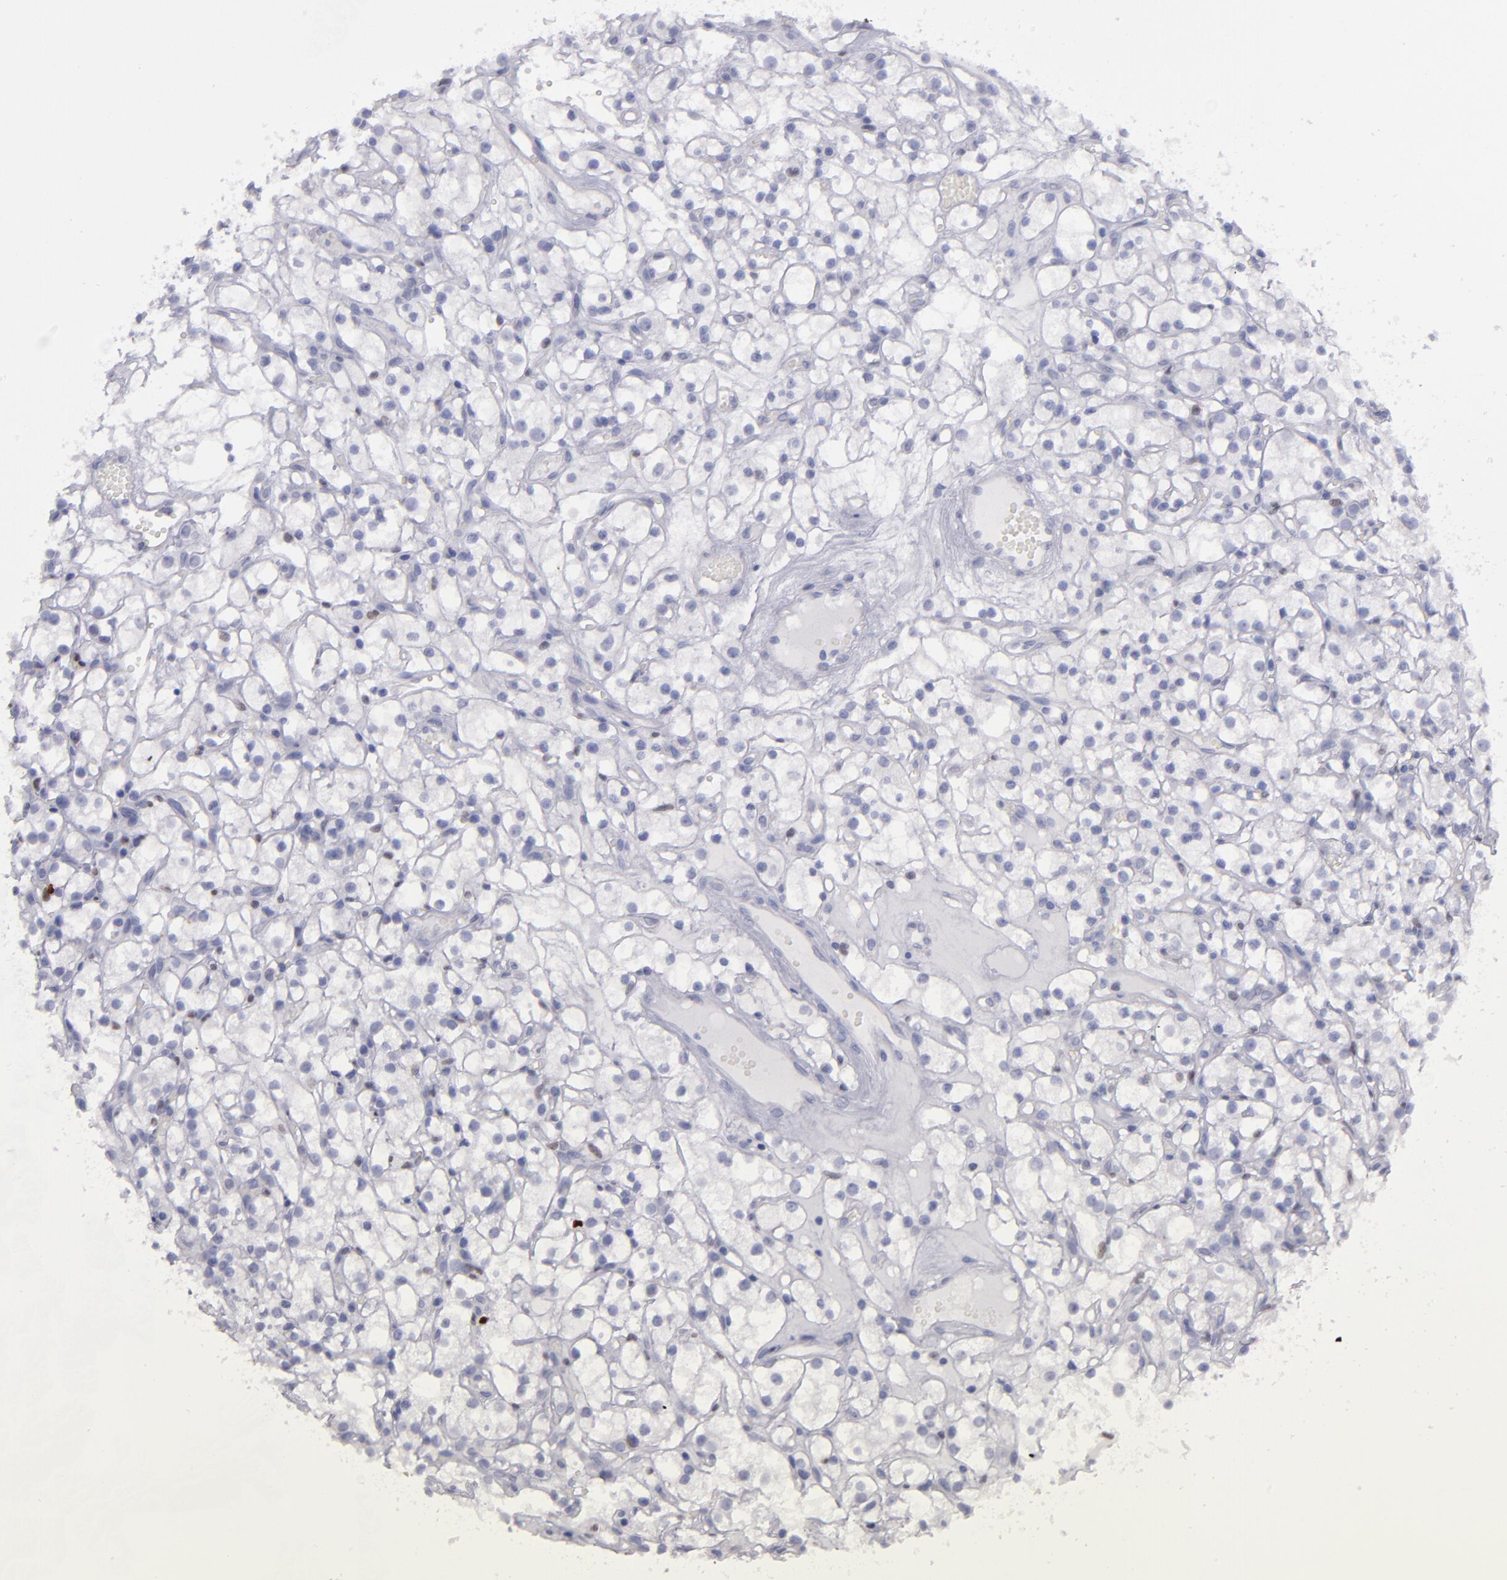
{"staining": {"intensity": "negative", "quantity": "none", "location": "none"}, "tissue": "renal cancer", "cell_type": "Tumor cells", "image_type": "cancer", "snomed": [{"axis": "morphology", "description": "Adenocarcinoma, NOS"}, {"axis": "topography", "description": "Kidney"}], "caption": "DAB immunohistochemical staining of adenocarcinoma (renal) reveals no significant positivity in tumor cells. (DAB (3,3'-diaminobenzidine) immunohistochemistry visualized using brightfield microscopy, high magnification).", "gene": "IRF8", "patient": {"sex": "male", "age": 61}}